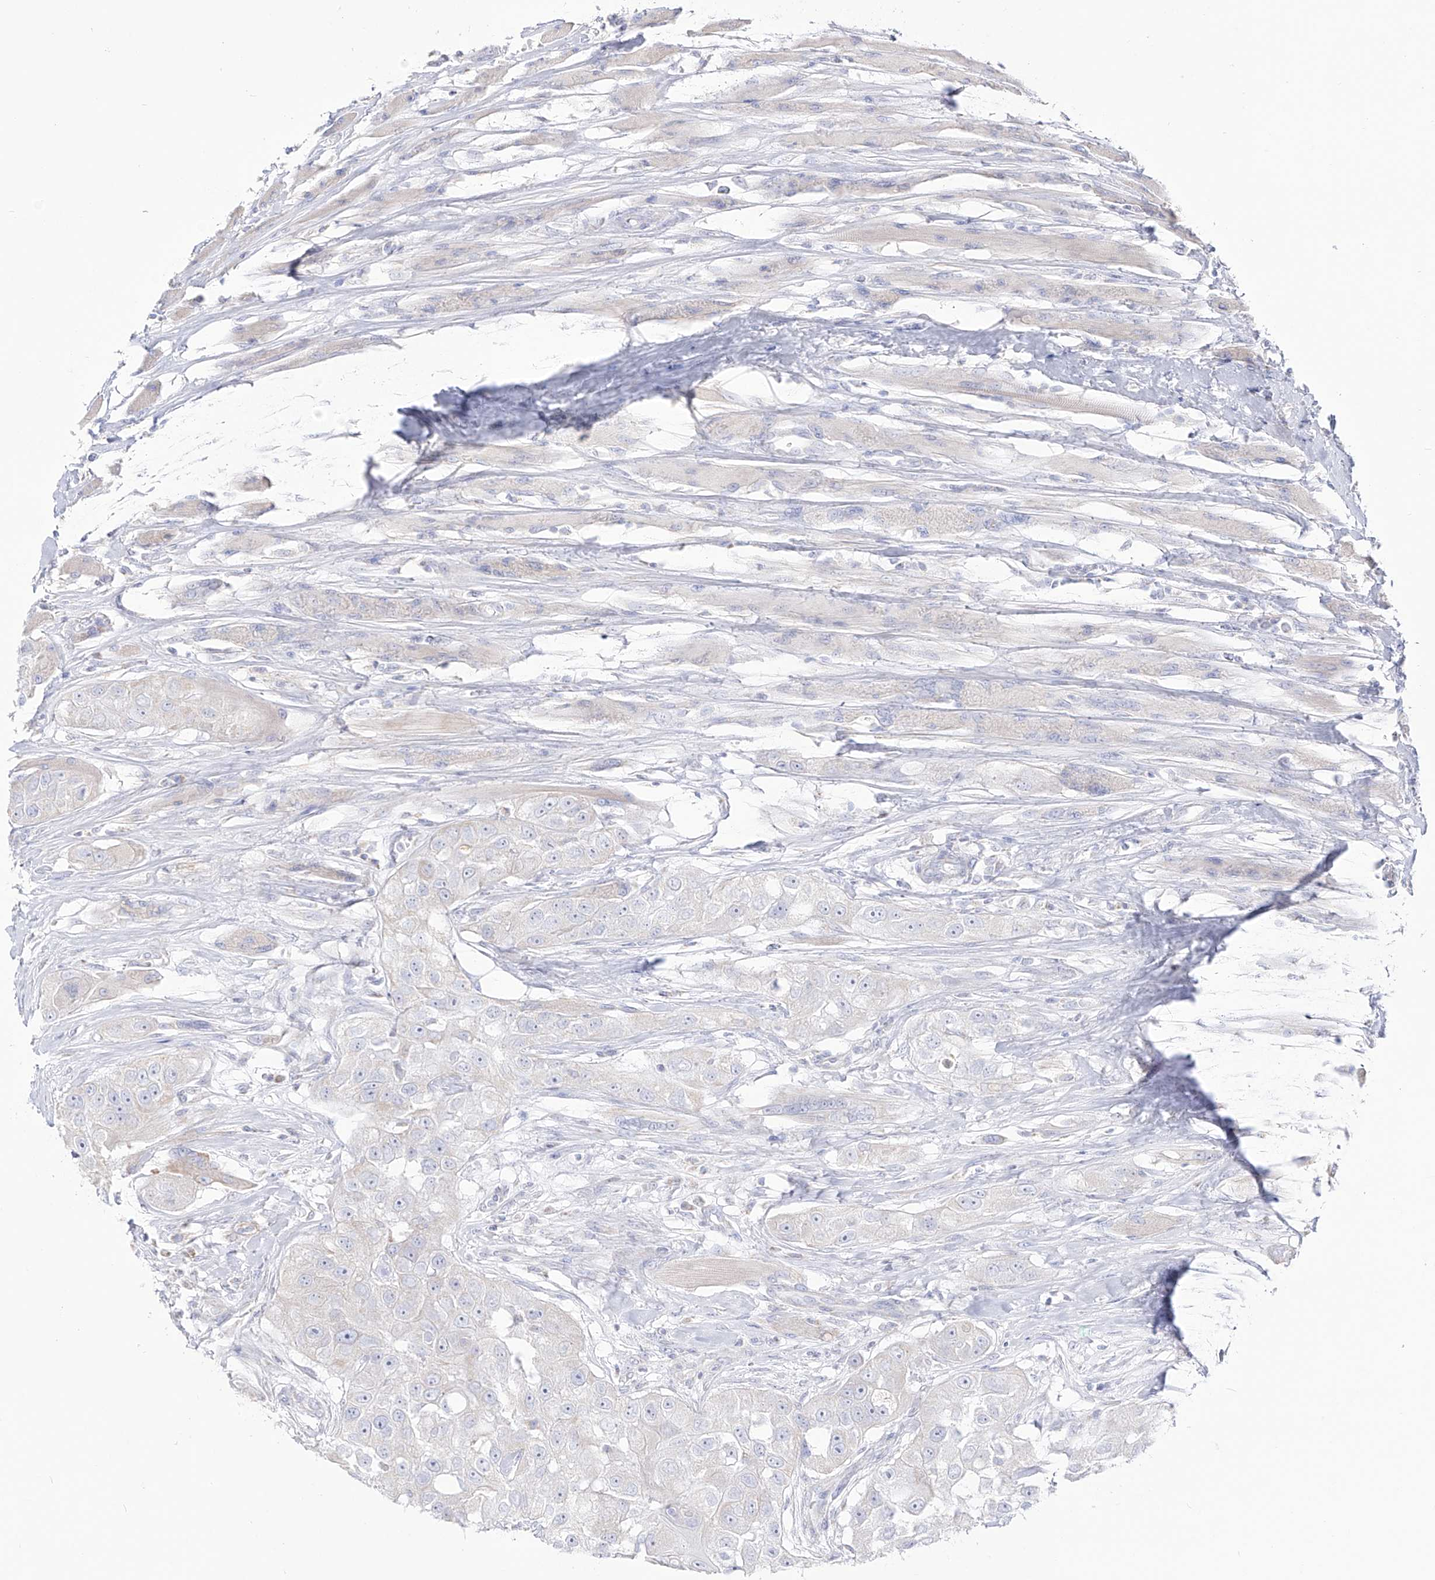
{"staining": {"intensity": "negative", "quantity": "none", "location": "none"}, "tissue": "head and neck cancer", "cell_type": "Tumor cells", "image_type": "cancer", "snomed": [{"axis": "morphology", "description": "Normal tissue, NOS"}, {"axis": "morphology", "description": "Squamous cell carcinoma, NOS"}, {"axis": "topography", "description": "Skeletal muscle"}, {"axis": "topography", "description": "Head-Neck"}], "caption": "An image of squamous cell carcinoma (head and neck) stained for a protein exhibits no brown staining in tumor cells.", "gene": "RCHY1", "patient": {"sex": "male", "age": 51}}